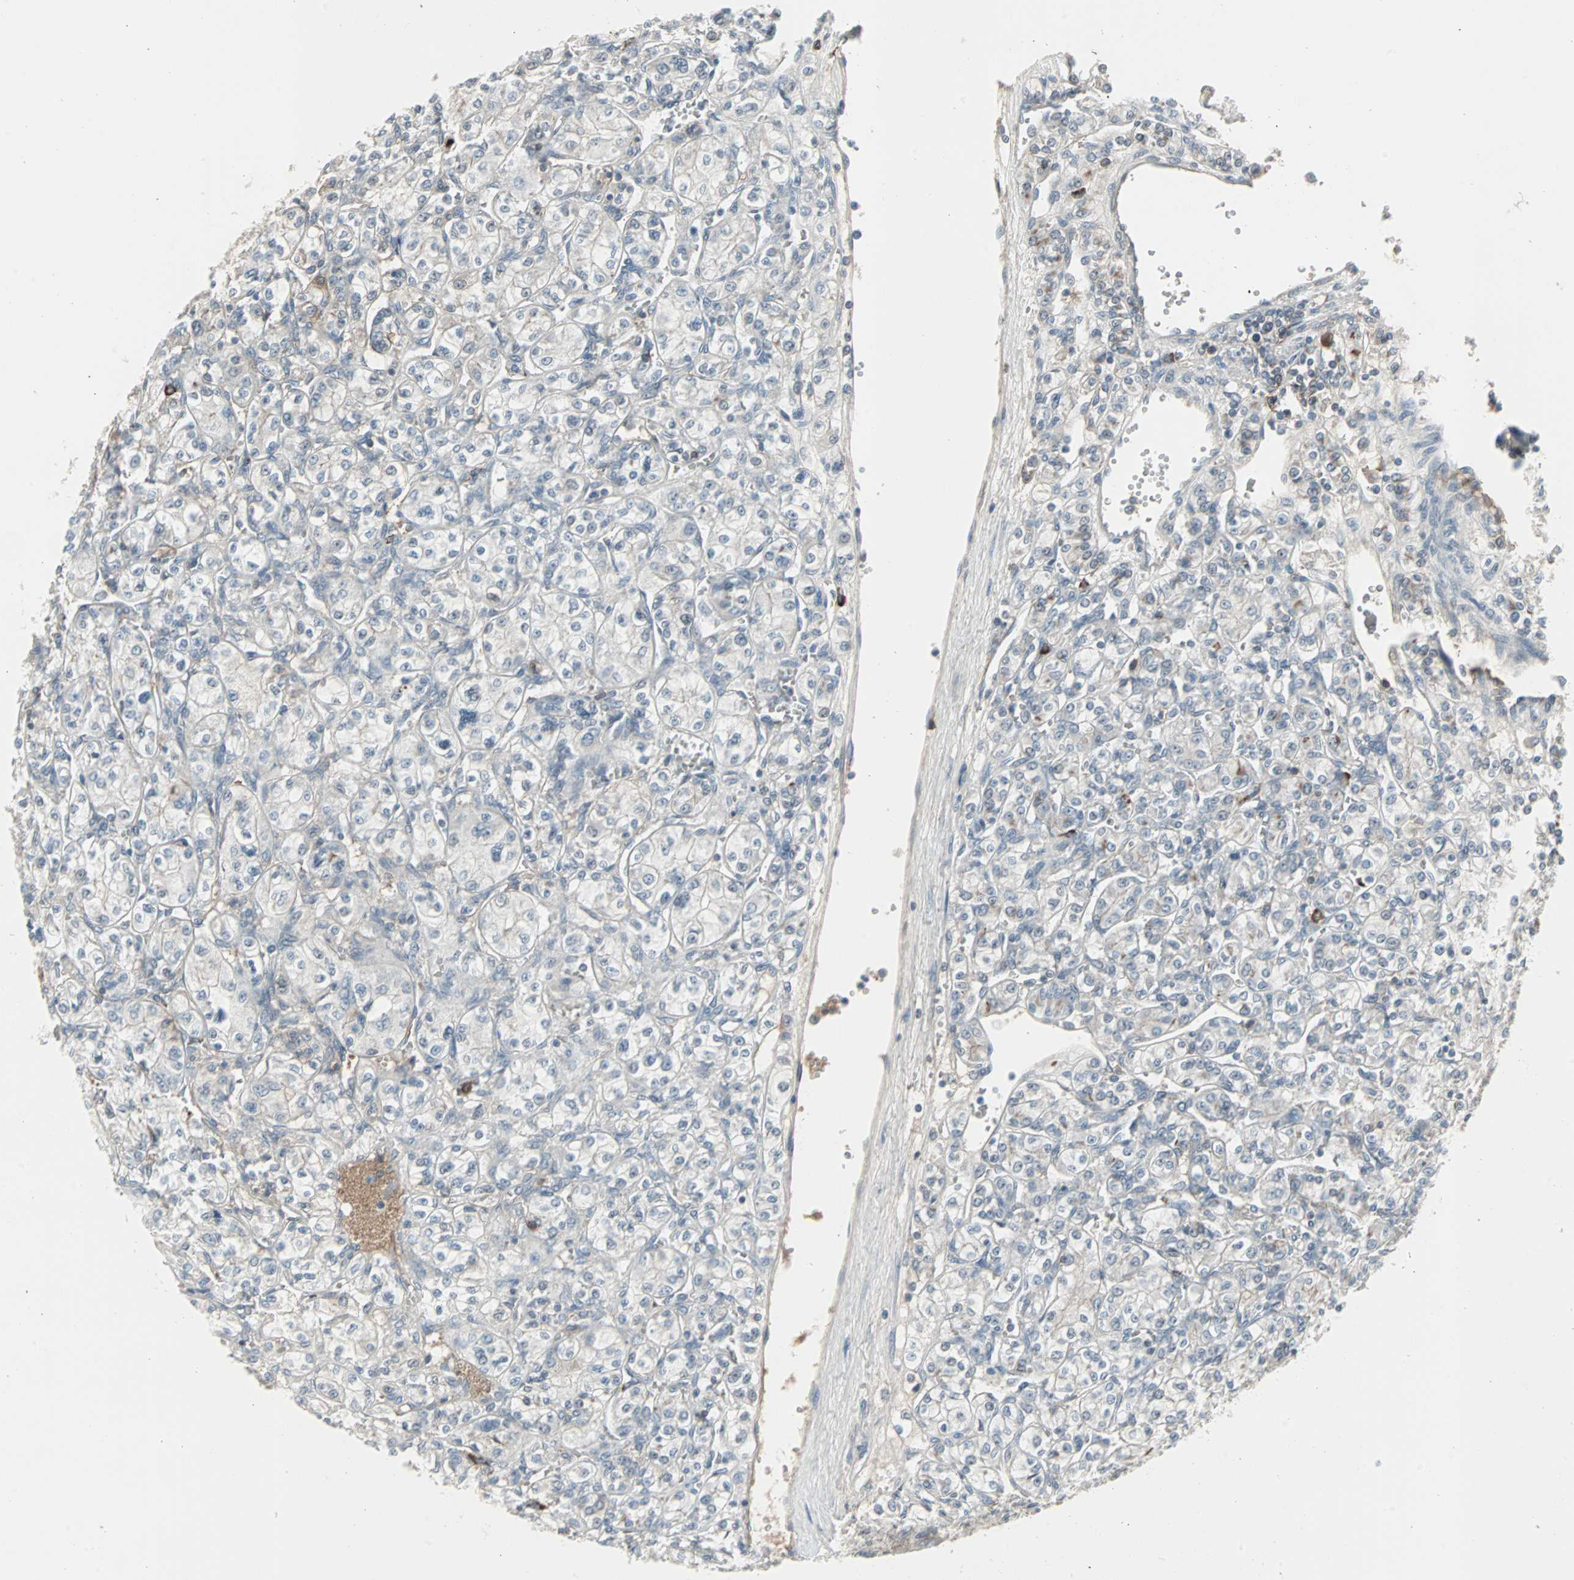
{"staining": {"intensity": "weak", "quantity": "<25%", "location": "cytoplasmic/membranous"}, "tissue": "renal cancer", "cell_type": "Tumor cells", "image_type": "cancer", "snomed": [{"axis": "morphology", "description": "Adenocarcinoma, NOS"}, {"axis": "topography", "description": "Kidney"}], "caption": "Immunohistochemistry photomicrograph of neoplastic tissue: renal adenocarcinoma stained with DAB reveals no significant protein expression in tumor cells.", "gene": "ZSCAN32", "patient": {"sex": "male", "age": 77}}